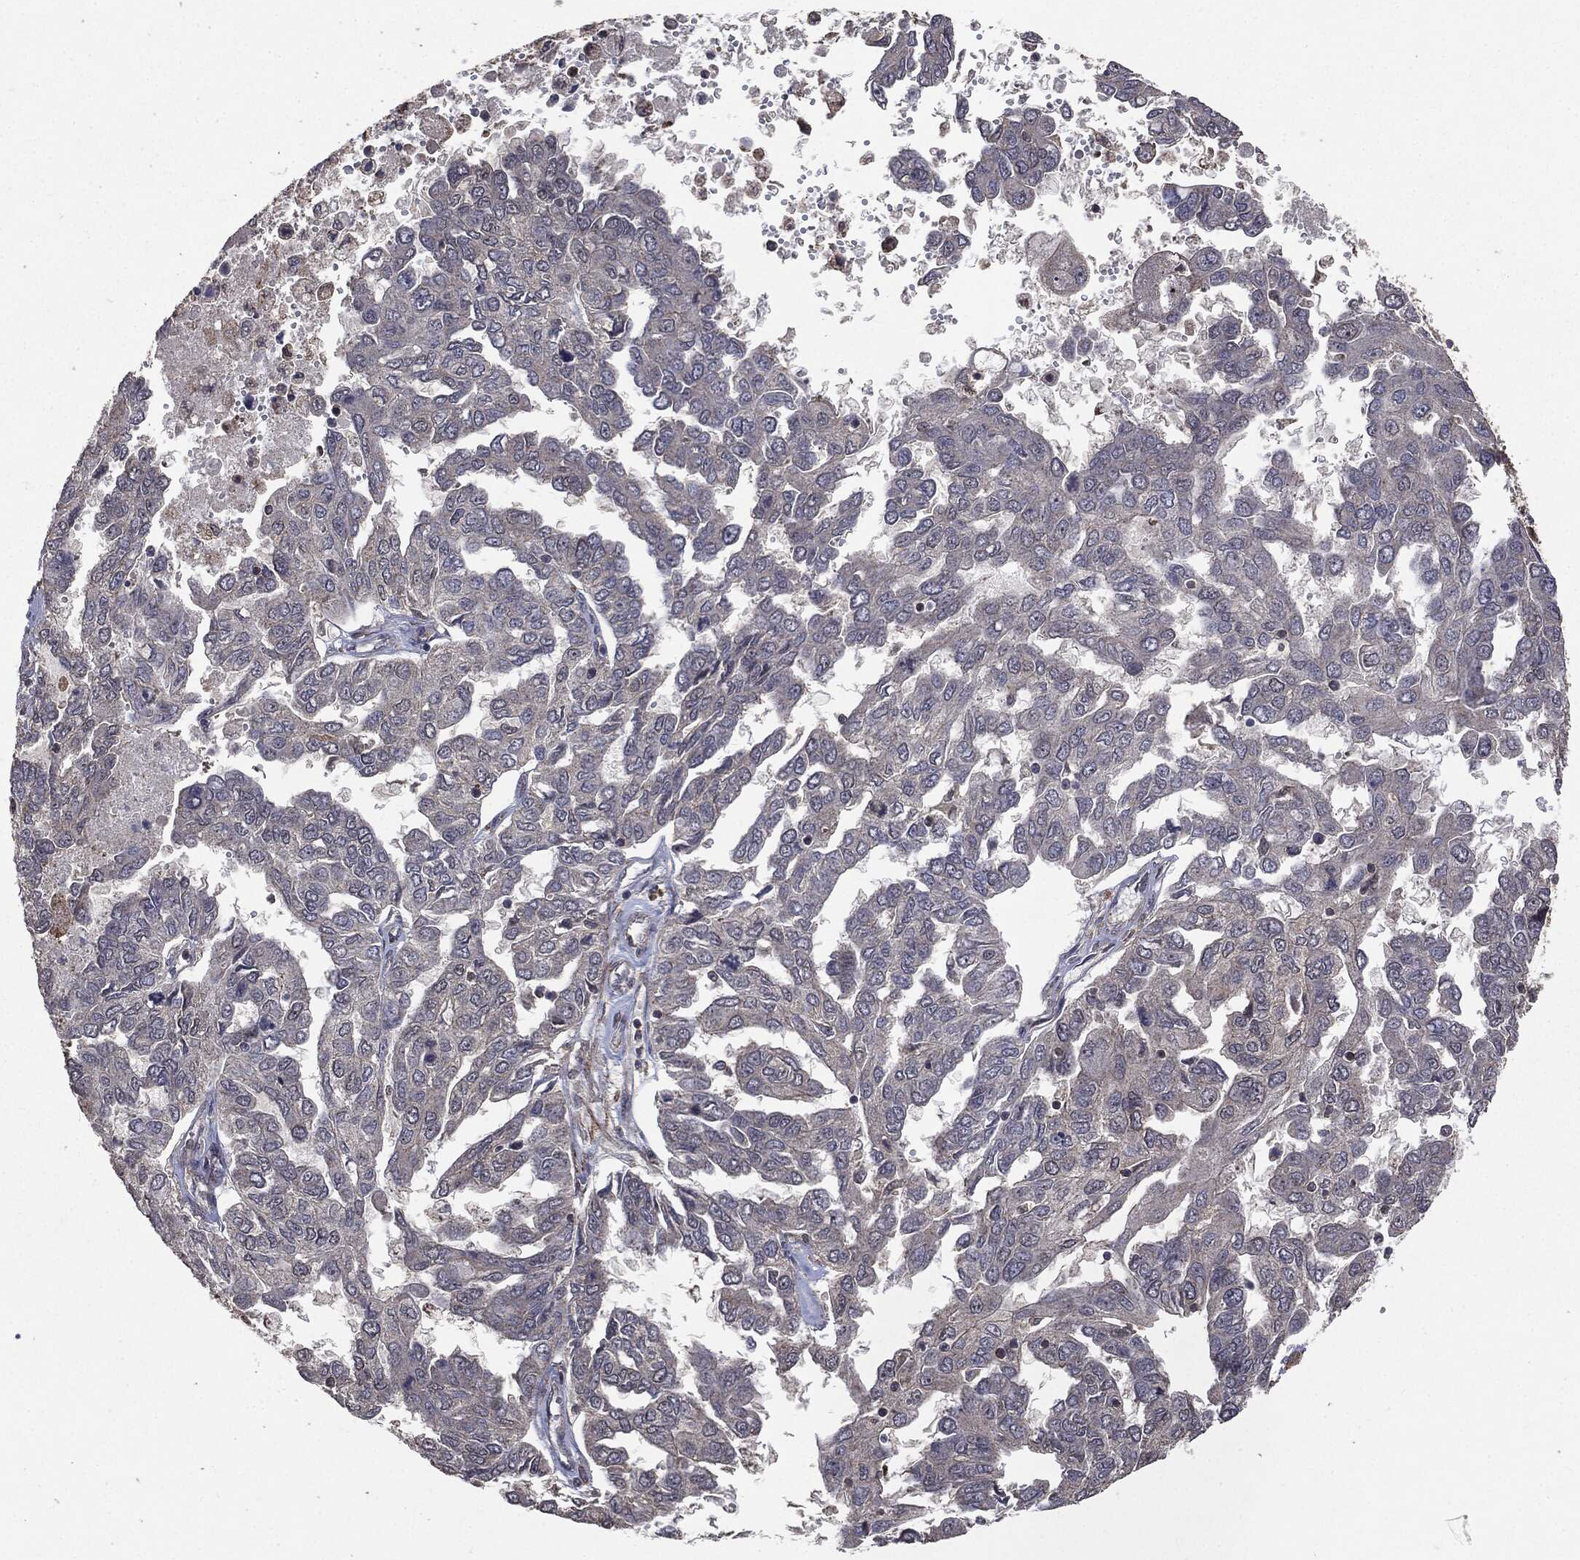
{"staining": {"intensity": "negative", "quantity": "none", "location": "none"}, "tissue": "ovarian cancer", "cell_type": "Tumor cells", "image_type": "cancer", "snomed": [{"axis": "morphology", "description": "Cystadenocarcinoma, serous, NOS"}, {"axis": "topography", "description": "Ovary"}], "caption": "The micrograph exhibits no significant expression in tumor cells of serous cystadenocarcinoma (ovarian).", "gene": "PTEN", "patient": {"sex": "female", "age": 53}}